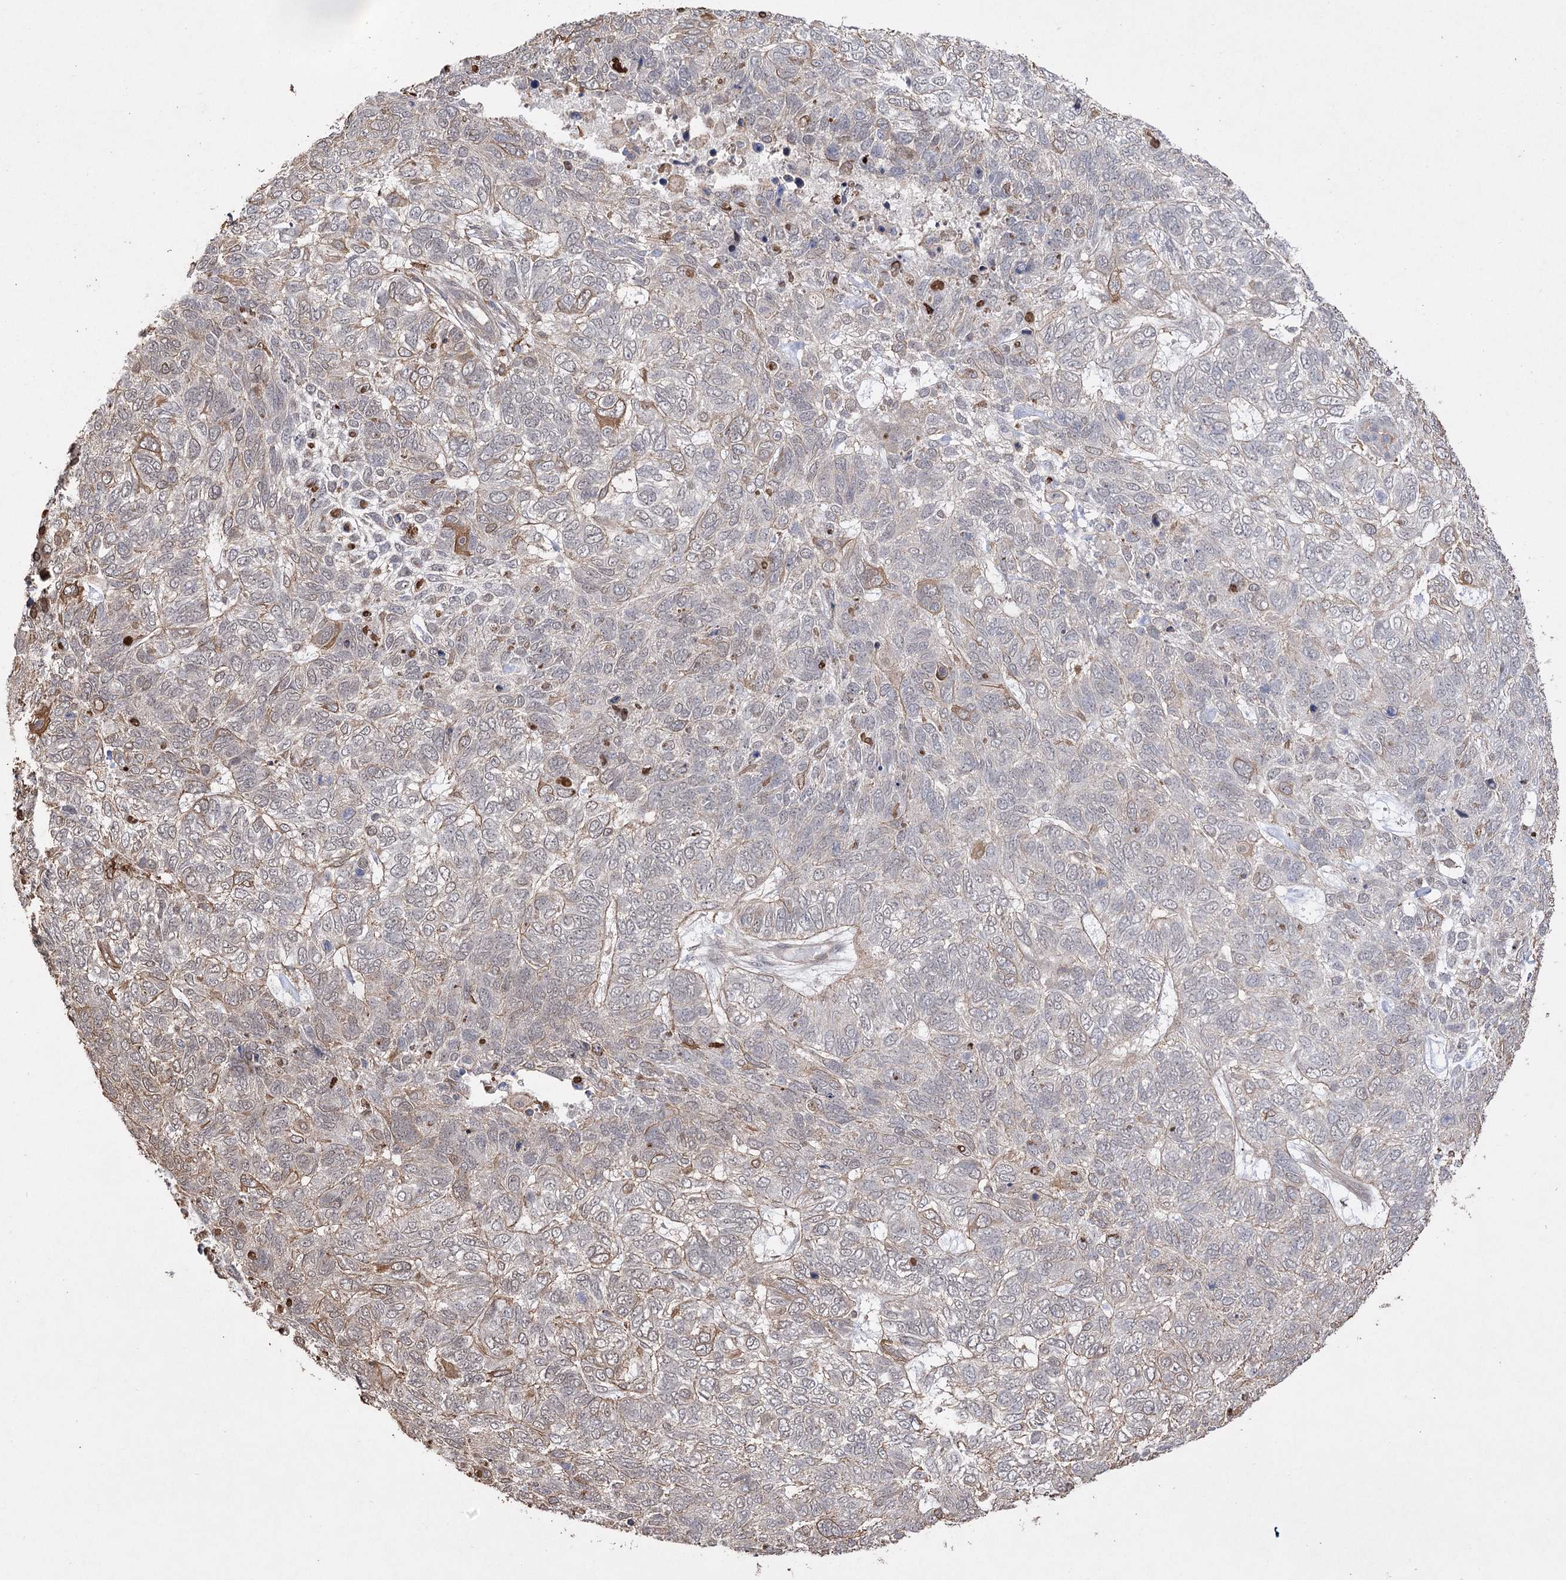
{"staining": {"intensity": "negative", "quantity": "none", "location": "none"}, "tissue": "skin cancer", "cell_type": "Tumor cells", "image_type": "cancer", "snomed": [{"axis": "morphology", "description": "Basal cell carcinoma"}, {"axis": "topography", "description": "Skin"}], "caption": "Micrograph shows no protein positivity in tumor cells of basal cell carcinoma (skin) tissue. (Stains: DAB immunohistochemistry (IHC) with hematoxylin counter stain, Microscopy: brightfield microscopy at high magnification).", "gene": "OBSL1", "patient": {"sex": "female", "age": 65}}